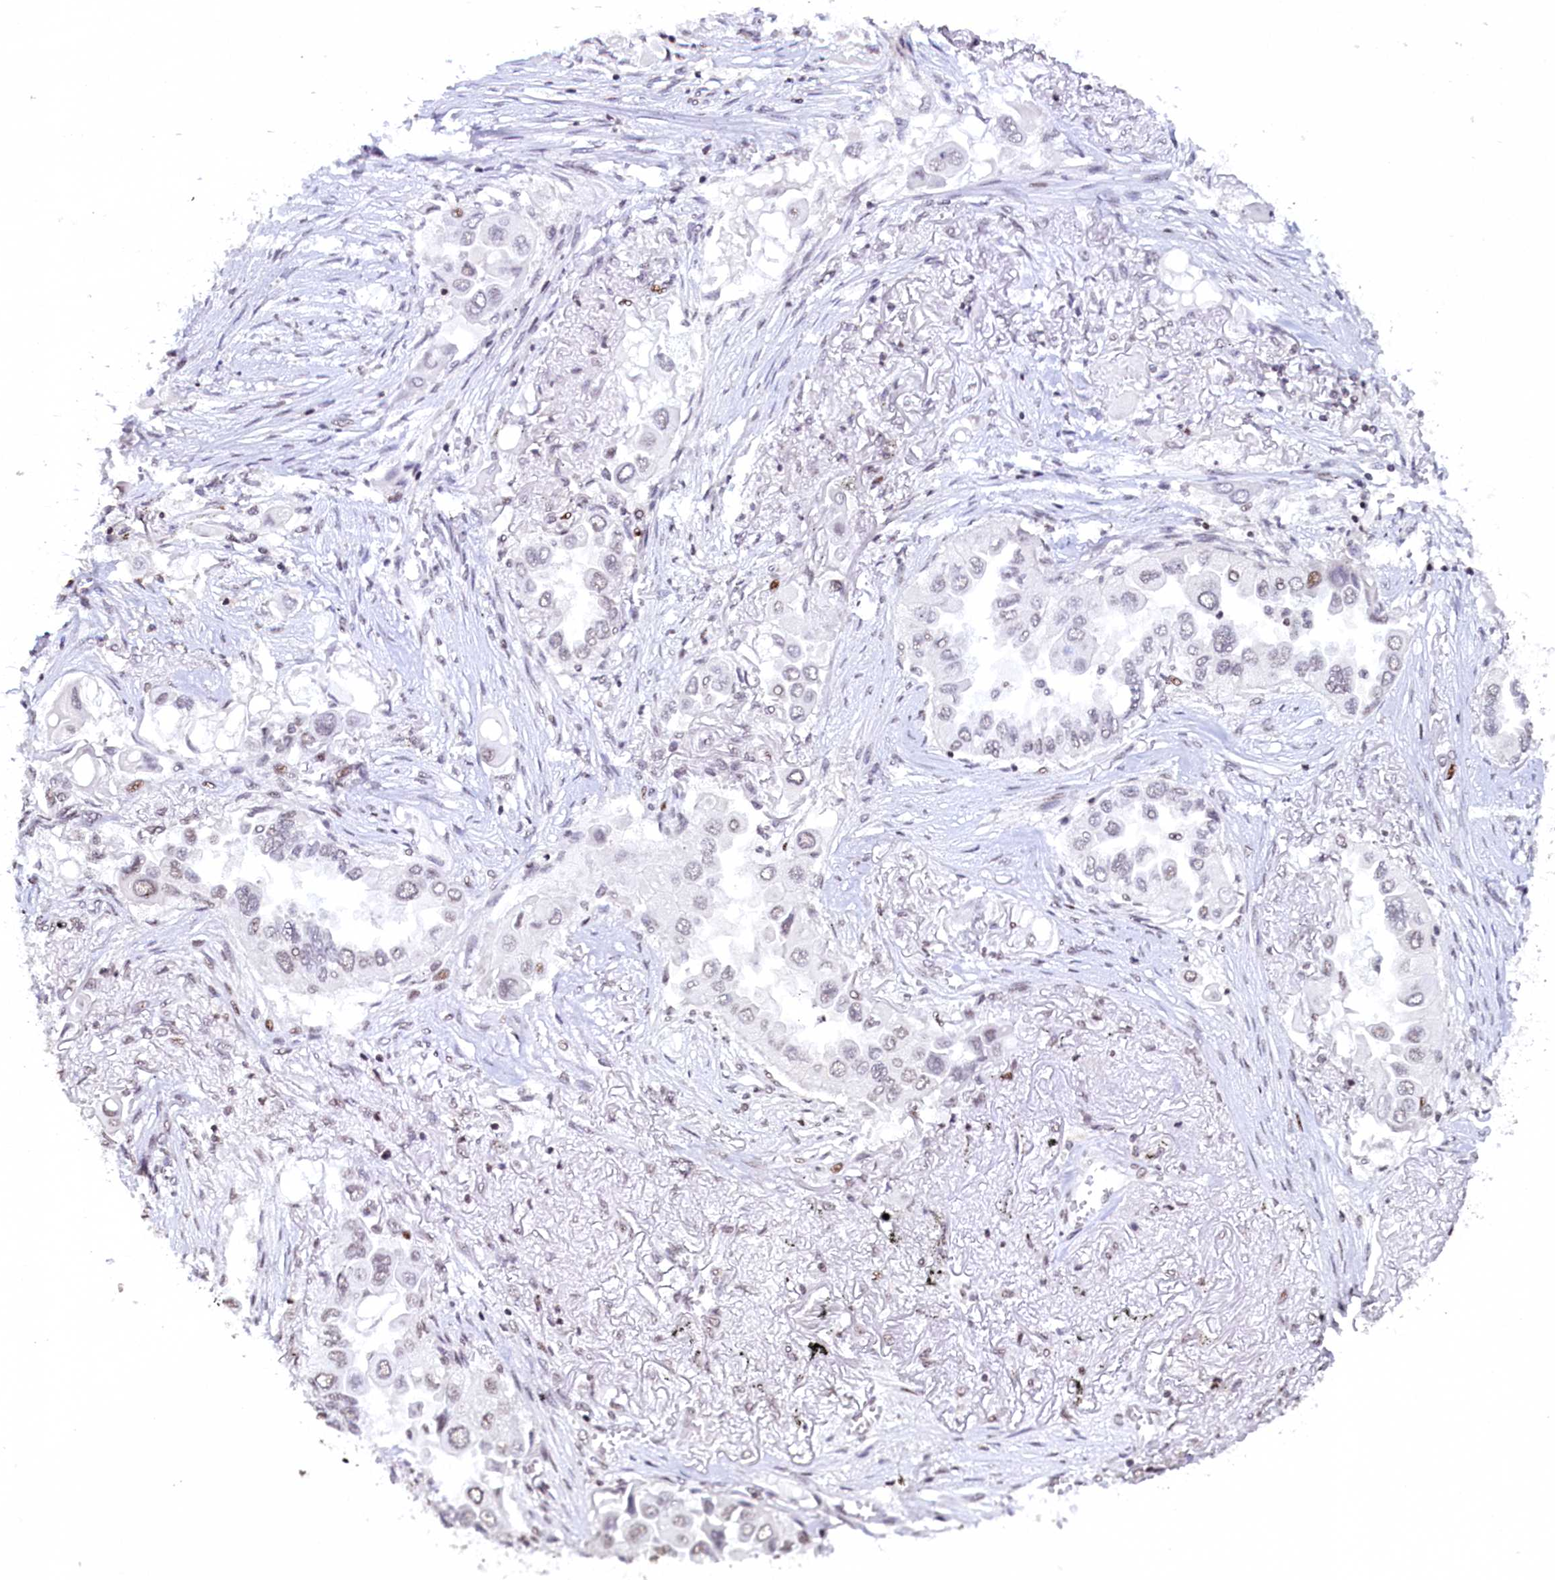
{"staining": {"intensity": "negative", "quantity": "none", "location": "none"}, "tissue": "lung cancer", "cell_type": "Tumor cells", "image_type": "cancer", "snomed": [{"axis": "morphology", "description": "Adenocarcinoma, NOS"}, {"axis": "topography", "description": "Lung"}], "caption": "Adenocarcinoma (lung) was stained to show a protein in brown. There is no significant positivity in tumor cells. (DAB (3,3'-diaminobenzidine) immunohistochemistry visualized using brightfield microscopy, high magnification).", "gene": "FYB1", "patient": {"sex": "female", "age": 76}}